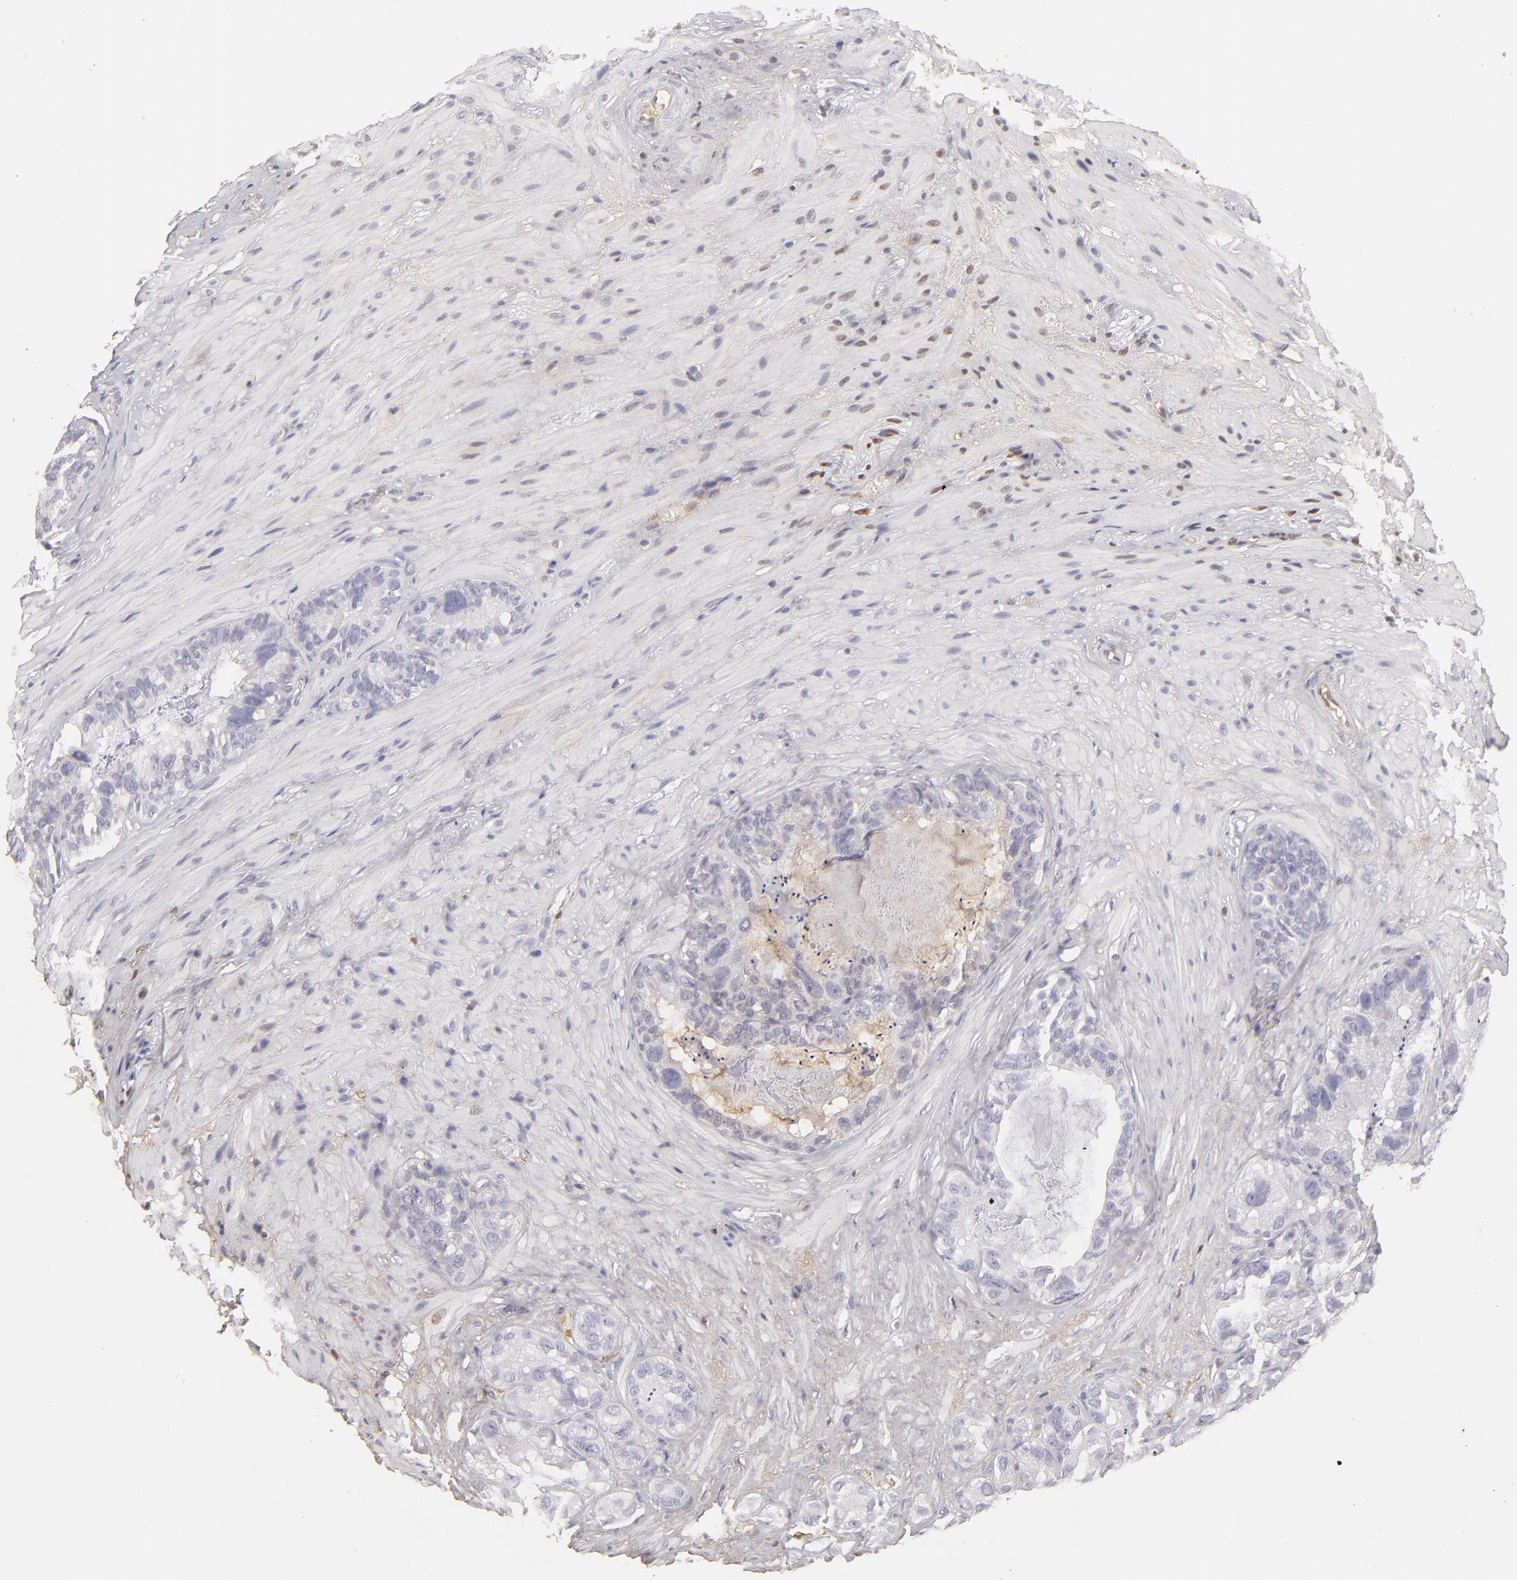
{"staining": {"intensity": "negative", "quantity": "none", "location": "none"}, "tissue": "seminal vesicle", "cell_type": "Glandular cells", "image_type": "normal", "snomed": [{"axis": "morphology", "description": "Normal tissue, NOS"}, {"axis": "topography", "description": "Seminal veicle"}], "caption": "Human seminal vesicle stained for a protein using immunohistochemistry (IHC) shows no staining in glandular cells.", "gene": "ABCC4", "patient": {"sex": "male", "age": 63}}